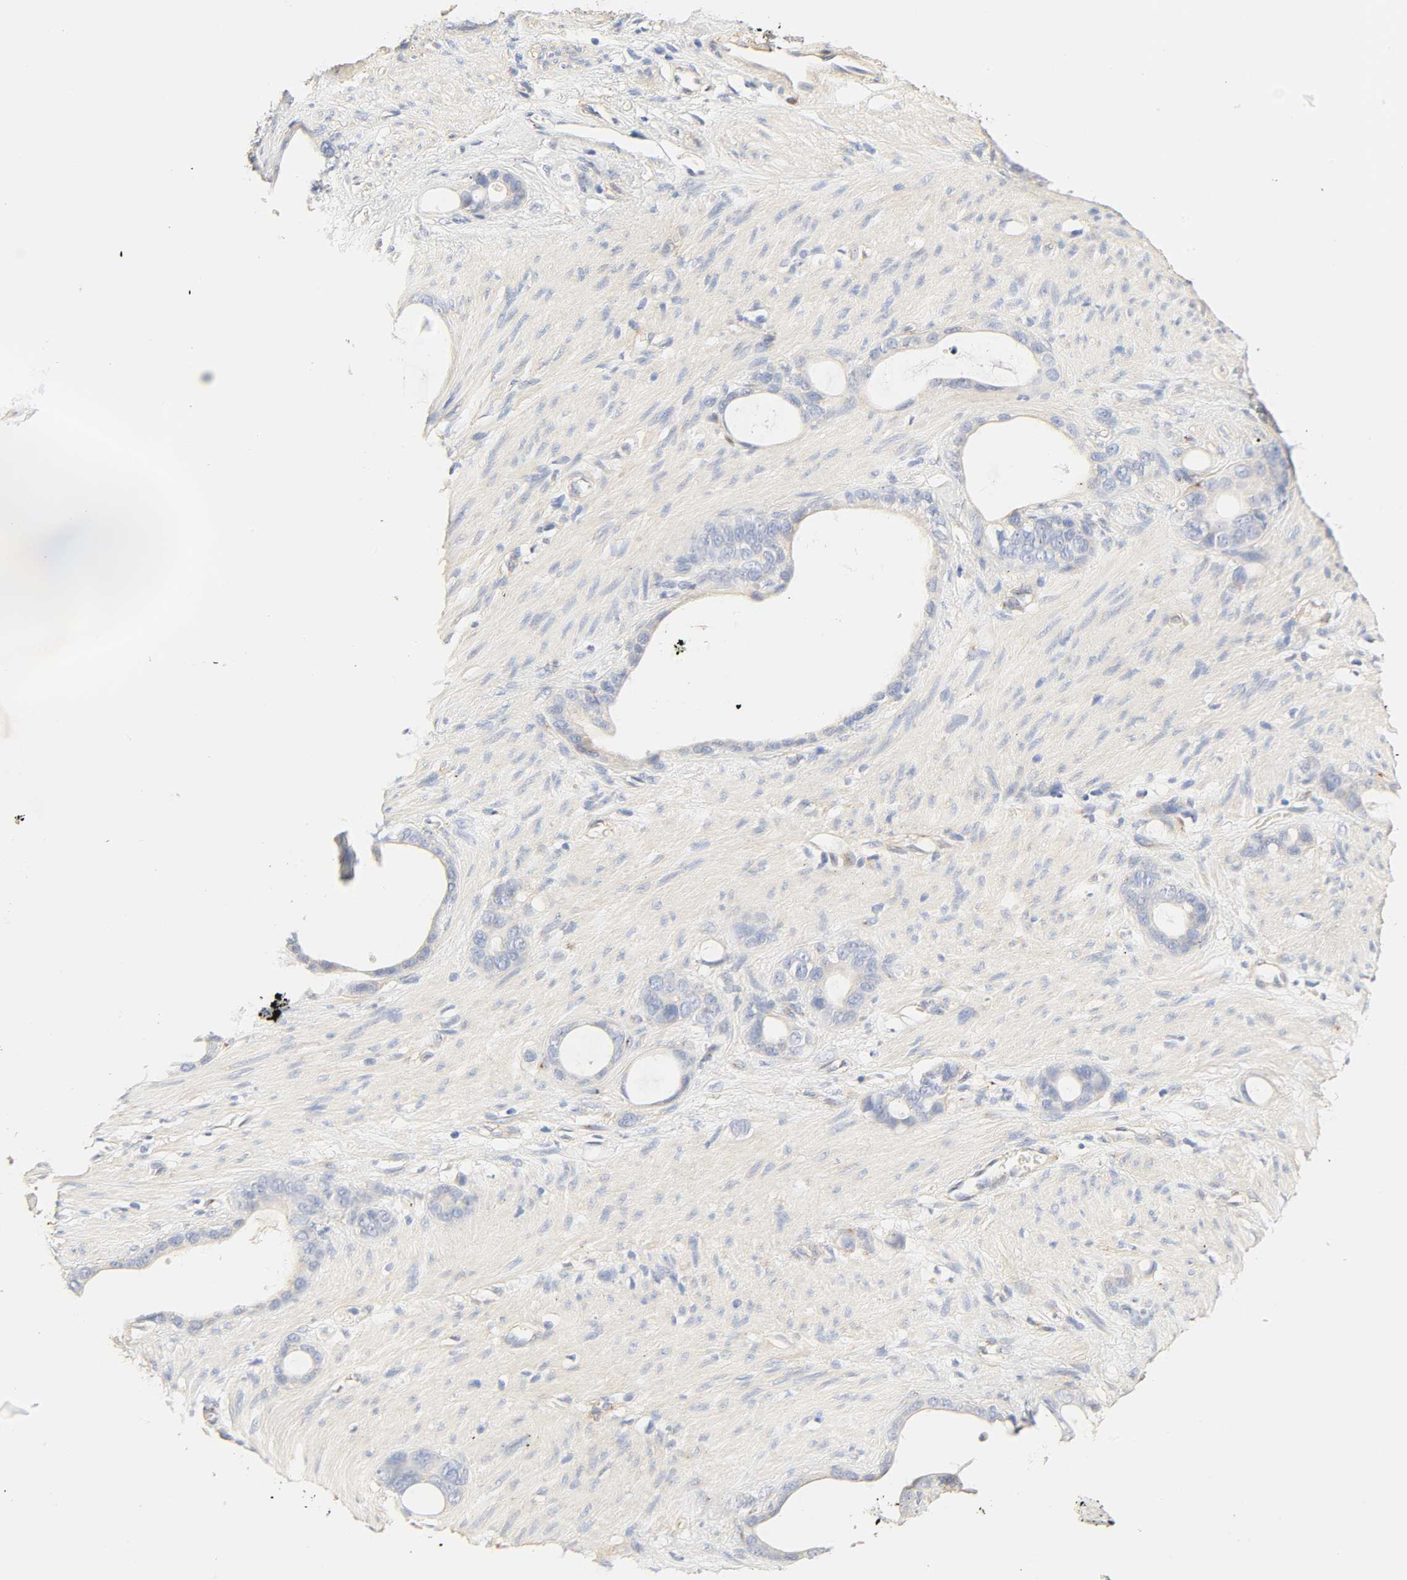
{"staining": {"intensity": "negative", "quantity": "none", "location": "none"}, "tissue": "stomach cancer", "cell_type": "Tumor cells", "image_type": "cancer", "snomed": [{"axis": "morphology", "description": "Adenocarcinoma, NOS"}, {"axis": "topography", "description": "Stomach"}], "caption": "IHC micrograph of human stomach adenocarcinoma stained for a protein (brown), which exhibits no expression in tumor cells. The staining is performed using DAB (3,3'-diaminobenzidine) brown chromogen with nuclei counter-stained in using hematoxylin.", "gene": "BORCS8-MEF2B", "patient": {"sex": "female", "age": 75}}